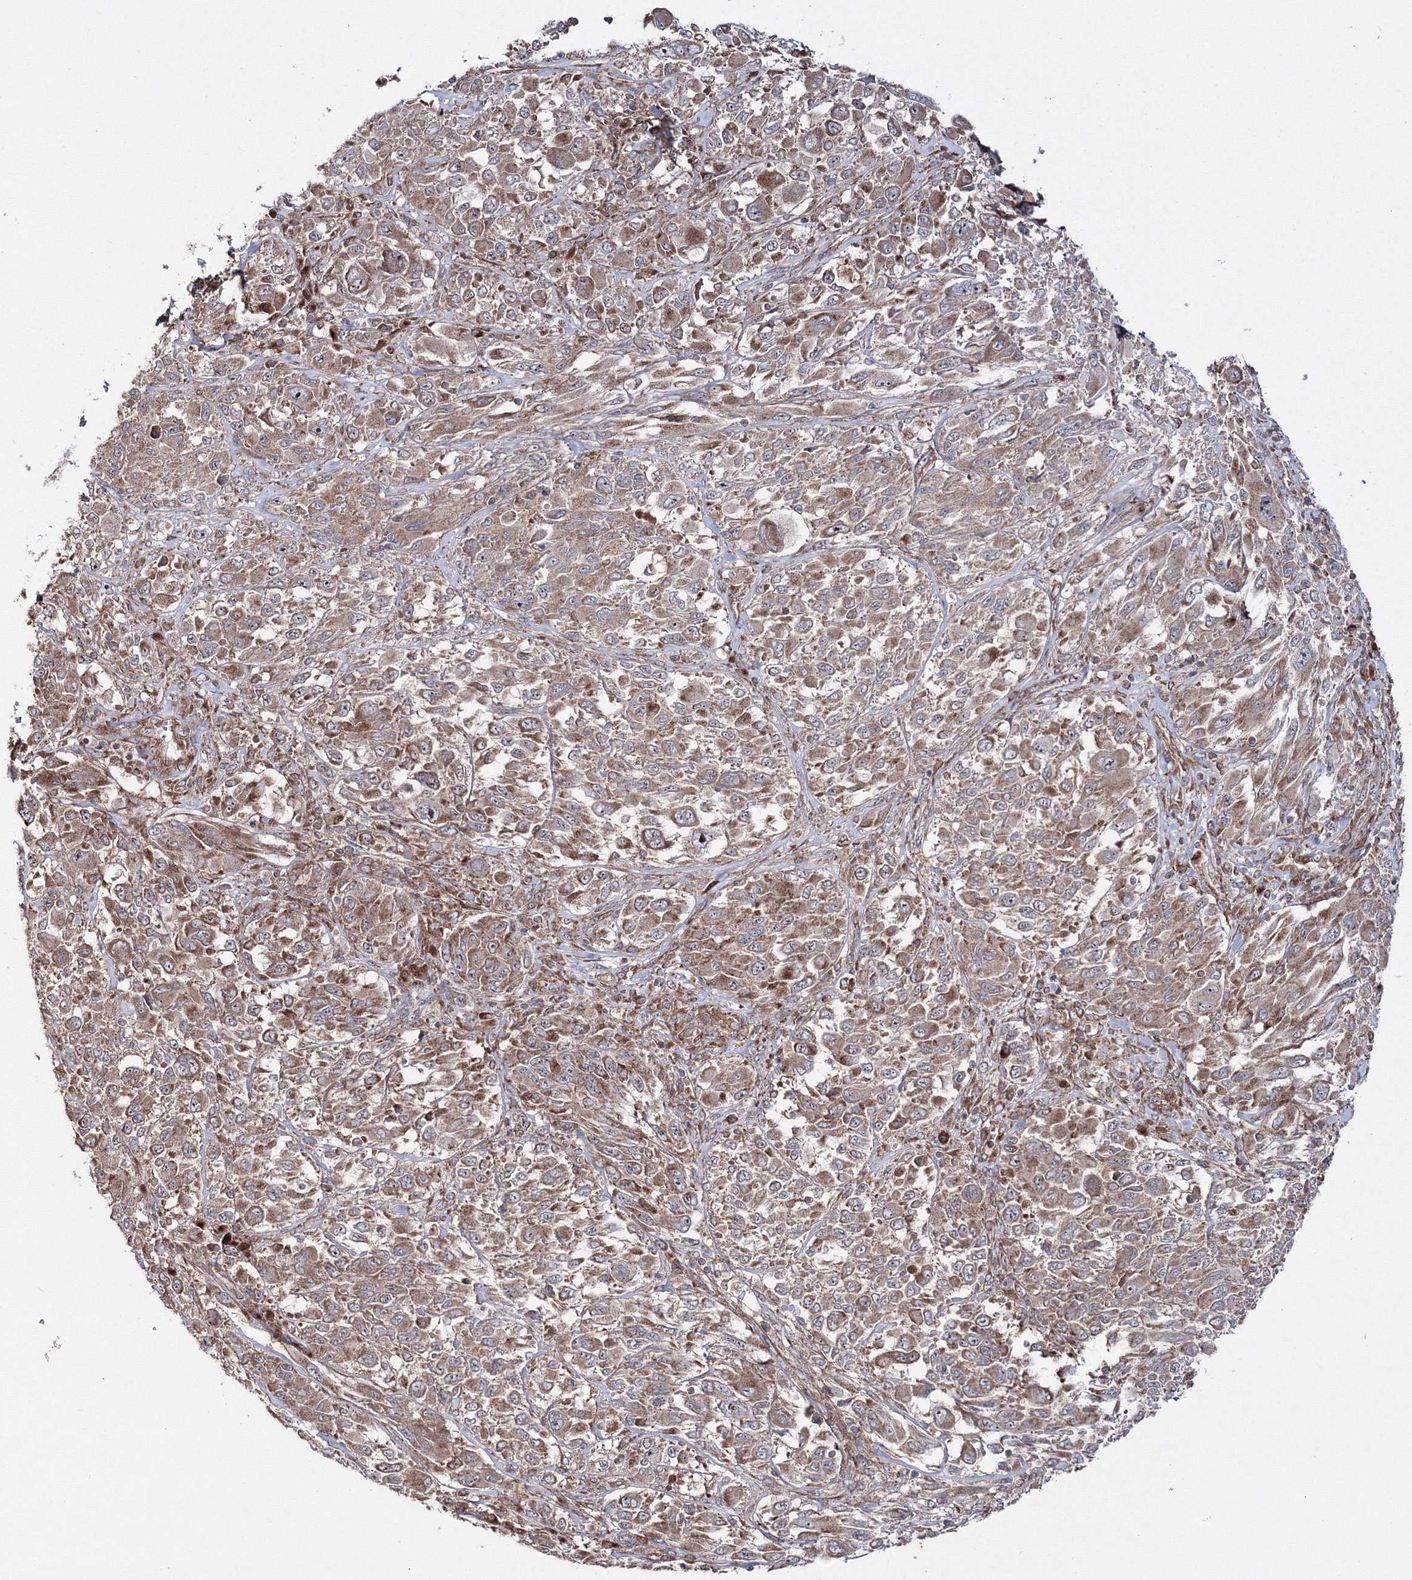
{"staining": {"intensity": "moderate", "quantity": ">75%", "location": "cytoplasmic/membranous"}, "tissue": "melanoma", "cell_type": "Tumor cells", "image_type": "cancer", "snomed": [{"axis": "morphology", "description": "Malignant melanoma, NOS"}, {"axis": "topography", "description": "Skin"}], "caption": "Approximately >75% of tumor cells in human malignant melanoma demonstrate moderate cytoplasmic/membranous protein positivity as visualized by brown immunohistochemical staining.", "gene": "PEX13", "patient": {"sex": "female", "age": 91}}